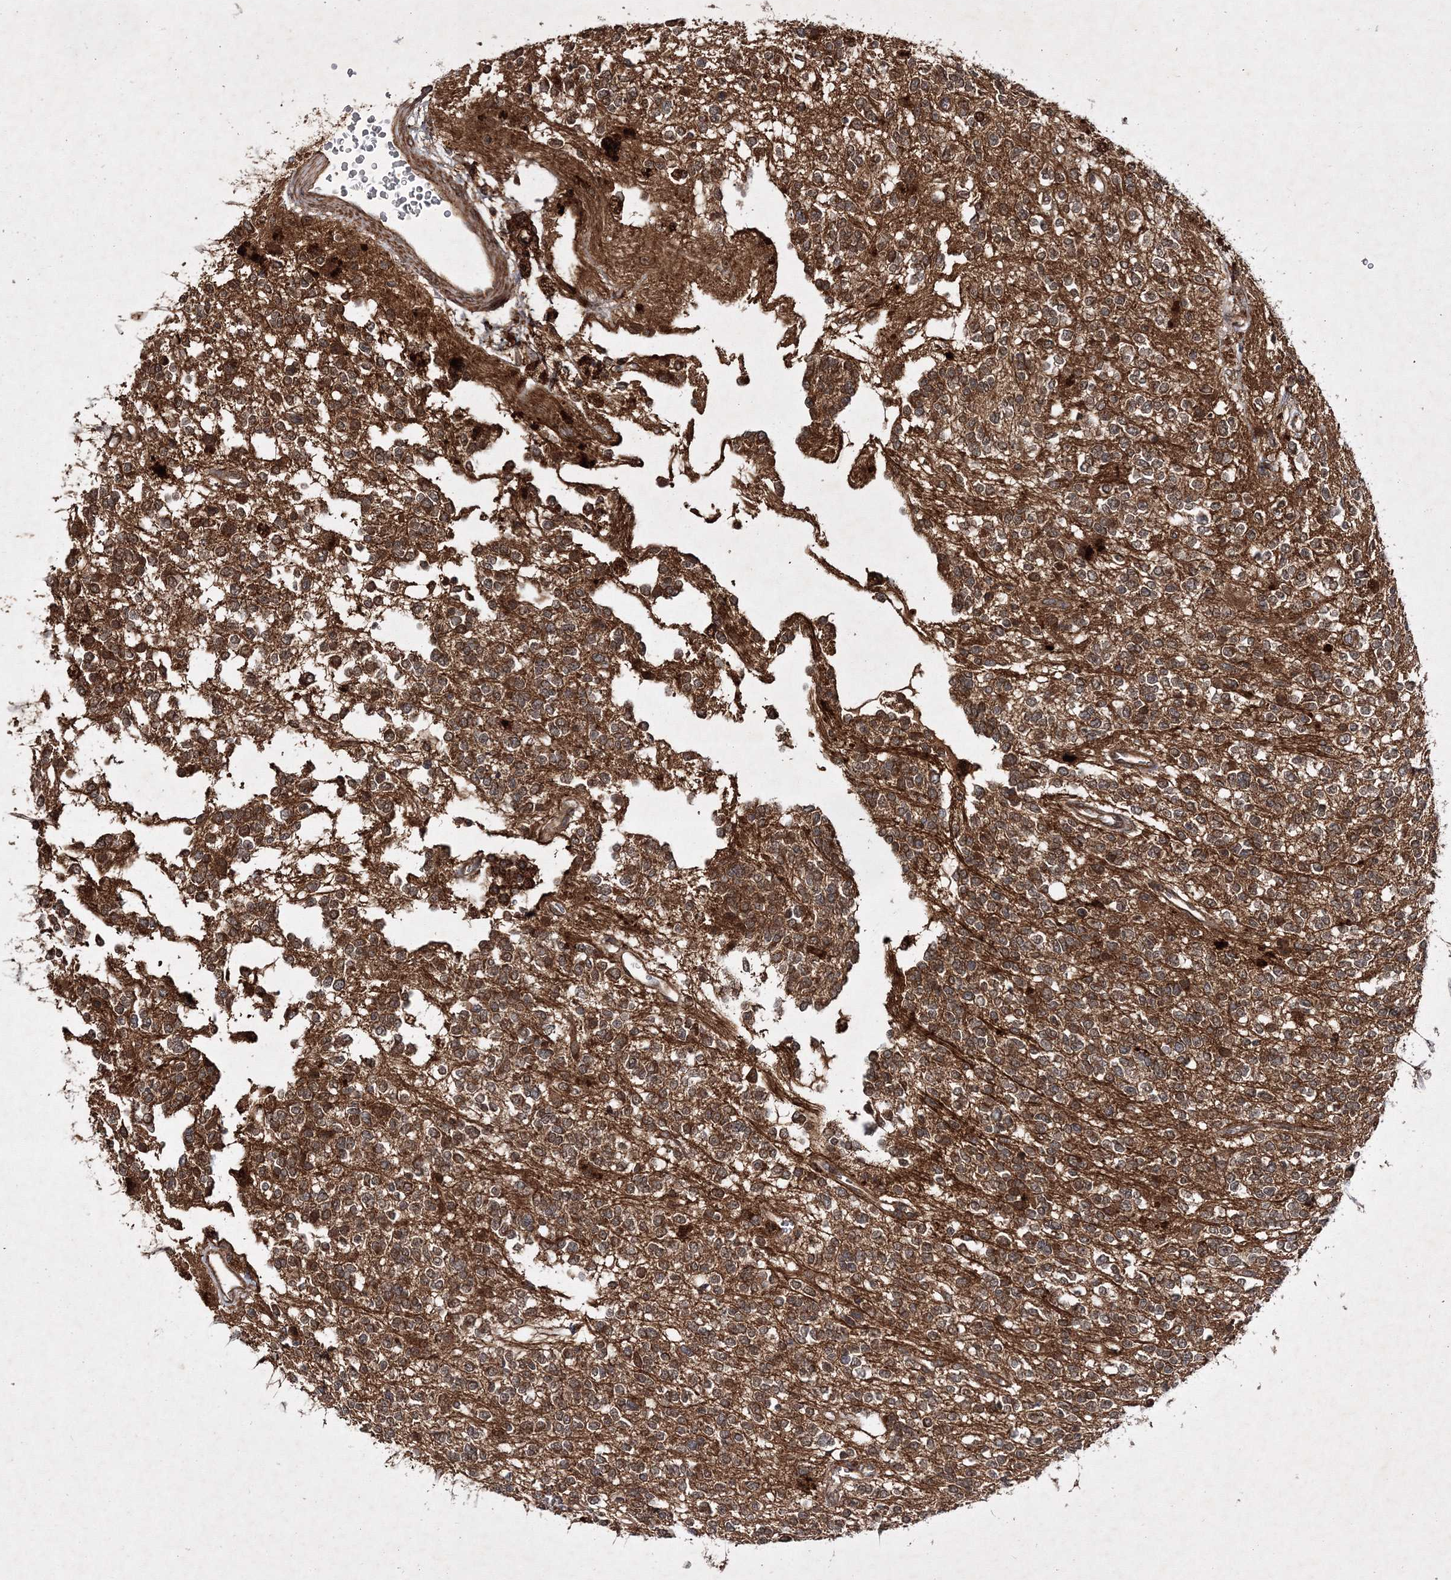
{"staining": {"intensity": "moderate", "quantity": ">75%", "location": "cytoplasmic/membranous"}, "tissue": "glioma", "cell_type": "Tumor cells", "image_type": "cancer", "snomed": [{"axis": "morphology", "description": "Glioma, malignant, High grade"}, {"axis": "topography", "description": "Brain"}], "caption": "High-power microscopy captured an IHC photomicrograph of glioma, revealing moderate cytoplasmic/membranous expression in approximately >75% of tumor cells.", "gene": "DNAJC13", "patient": {"sex": "male", "age": 34}}